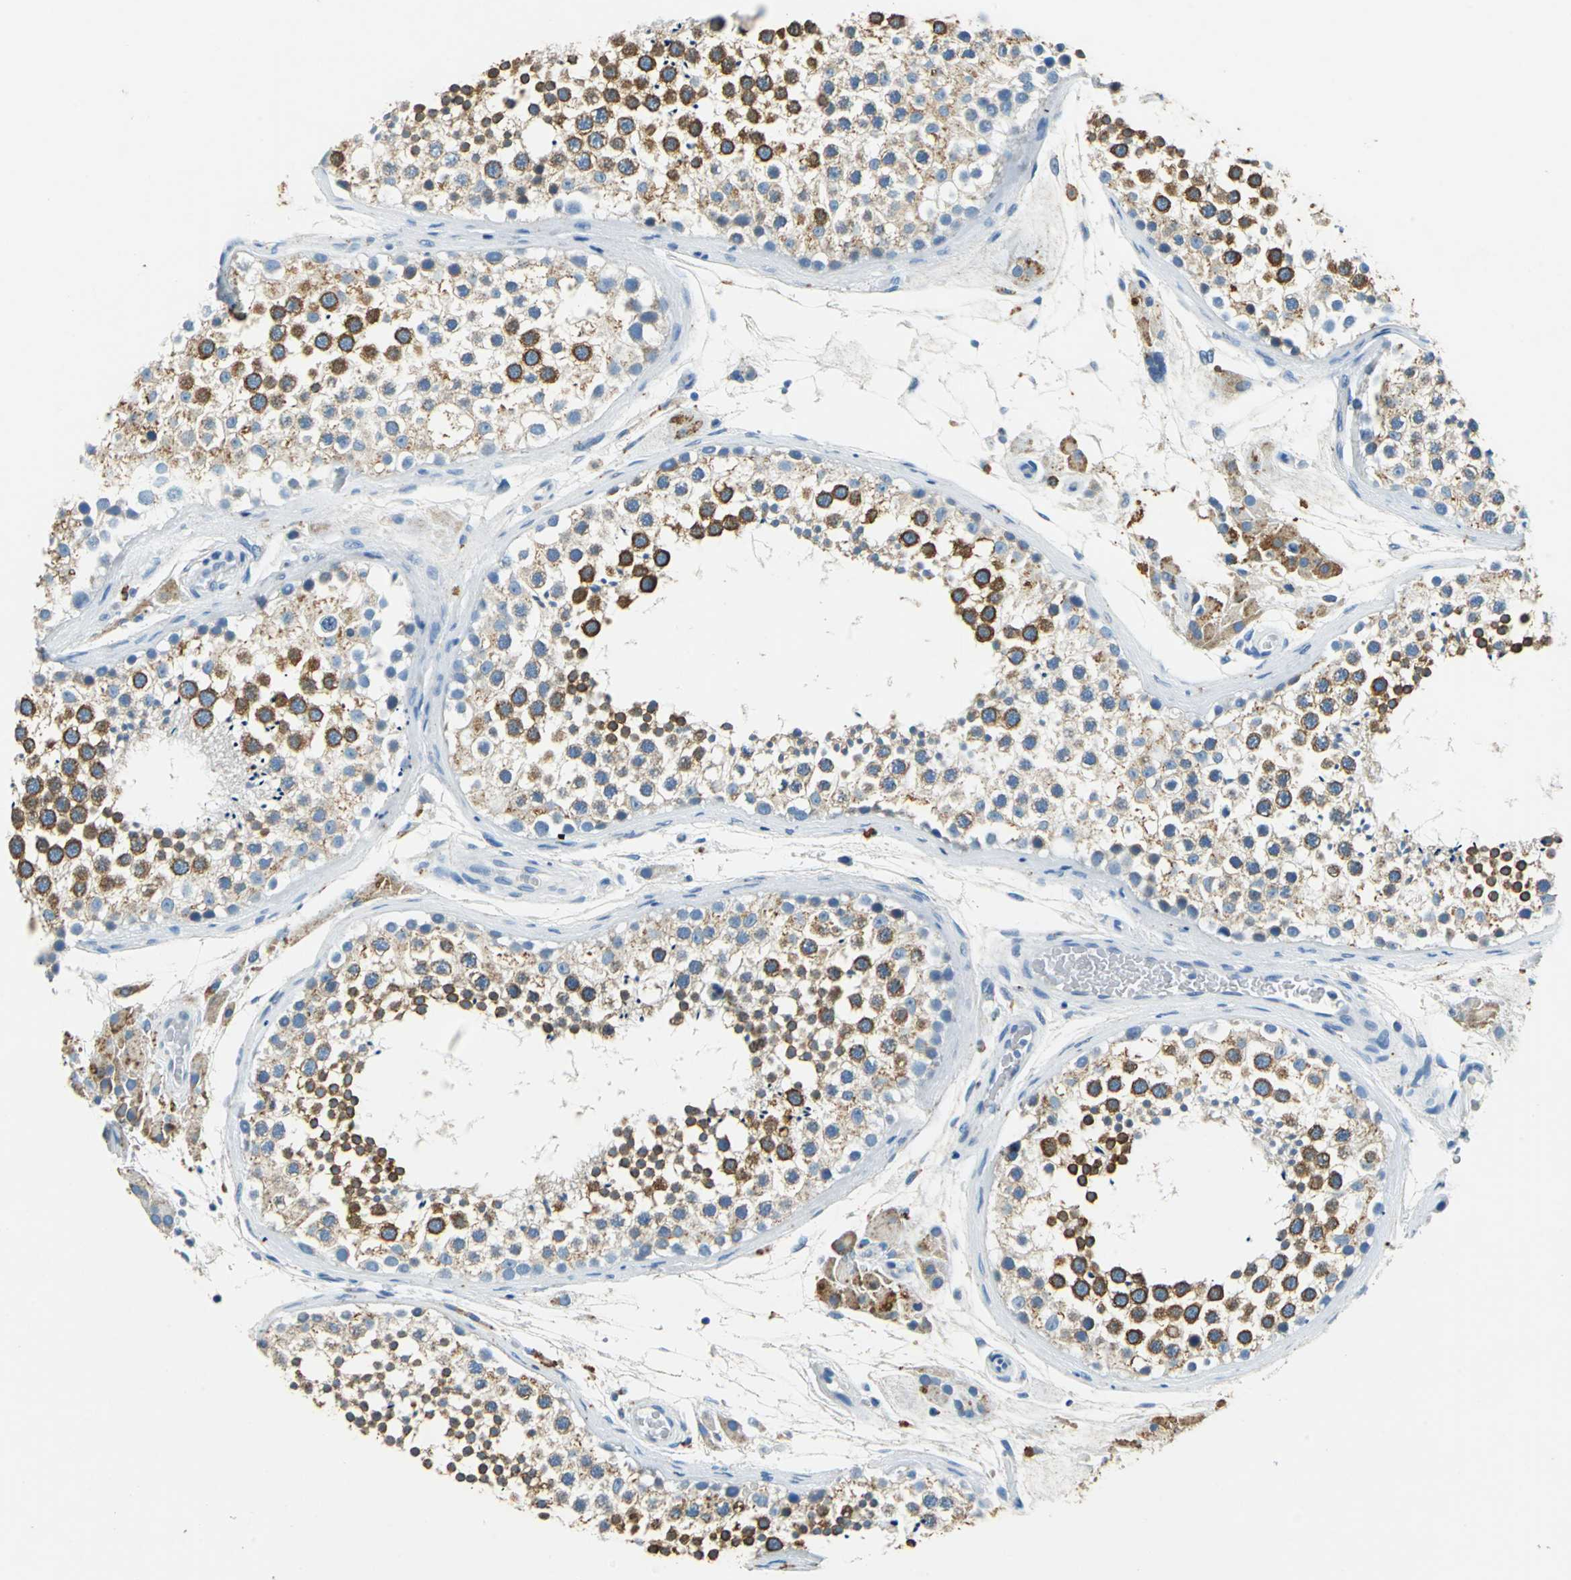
{"staining": {"intensity": "moderate", "quantity": "25%-75%", "location": "cytoplasmic/membranous"}, "tissue": "testis", "cell_type": "Cells in seminiferous ducts", "image_type": "normal", "snomed": [{"axis": "morphology", "description": "Normal tissue, NOS"}, {"axis": "topography", "description": "Testis"}], "caption": "A brown stain labels moderate cytoplasmic/membranous staining of a protein in cells in seminiferous ducts of normal human testis. (Stains: DAB in brown, nuclei in blue, Microscopy: brightfield microscopy at high magnification).", "gene": "TEX264", "patient": {"sex": "male", "age": 46}}